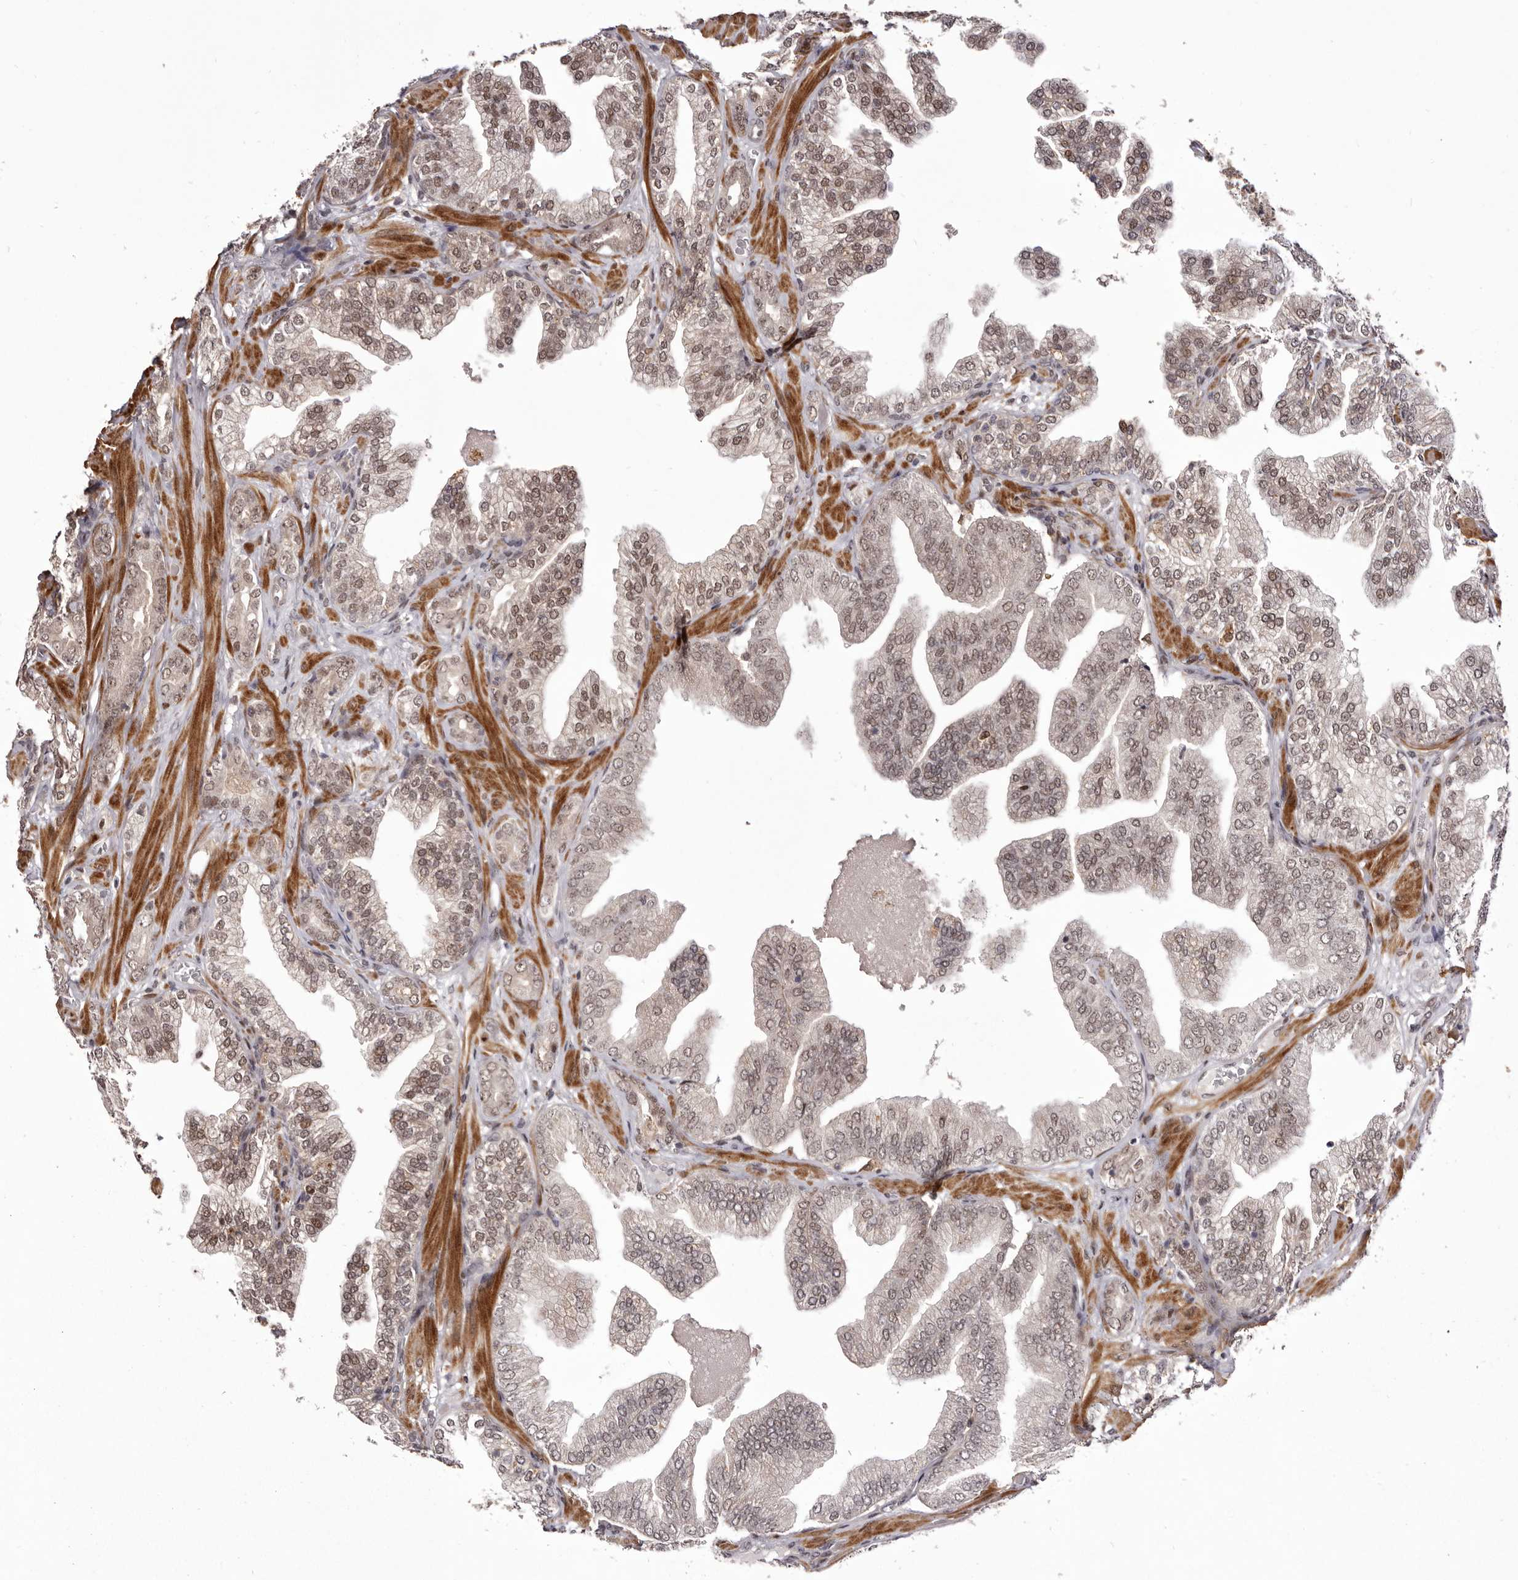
{"staining": {"intensity": "moderate", "quantity": ">75%", "location": "nuclear"}, "tissue": "prostate cancer", "cell_type": "Tumor cells", "image_type": "cancer", "snomed": [{"axis": "morphology", "description": "Adenocarcinoma, High grade"}, {"axis": "topography", "description": "Prostate"}], "caption": "Human prostate cancer stained with a brown dye demonstrates moderate nuclear positive positivity in approximately >75% of tumor cells.", "gene": "FBXO5", "patient": {"sex": "male", "age": 58}}